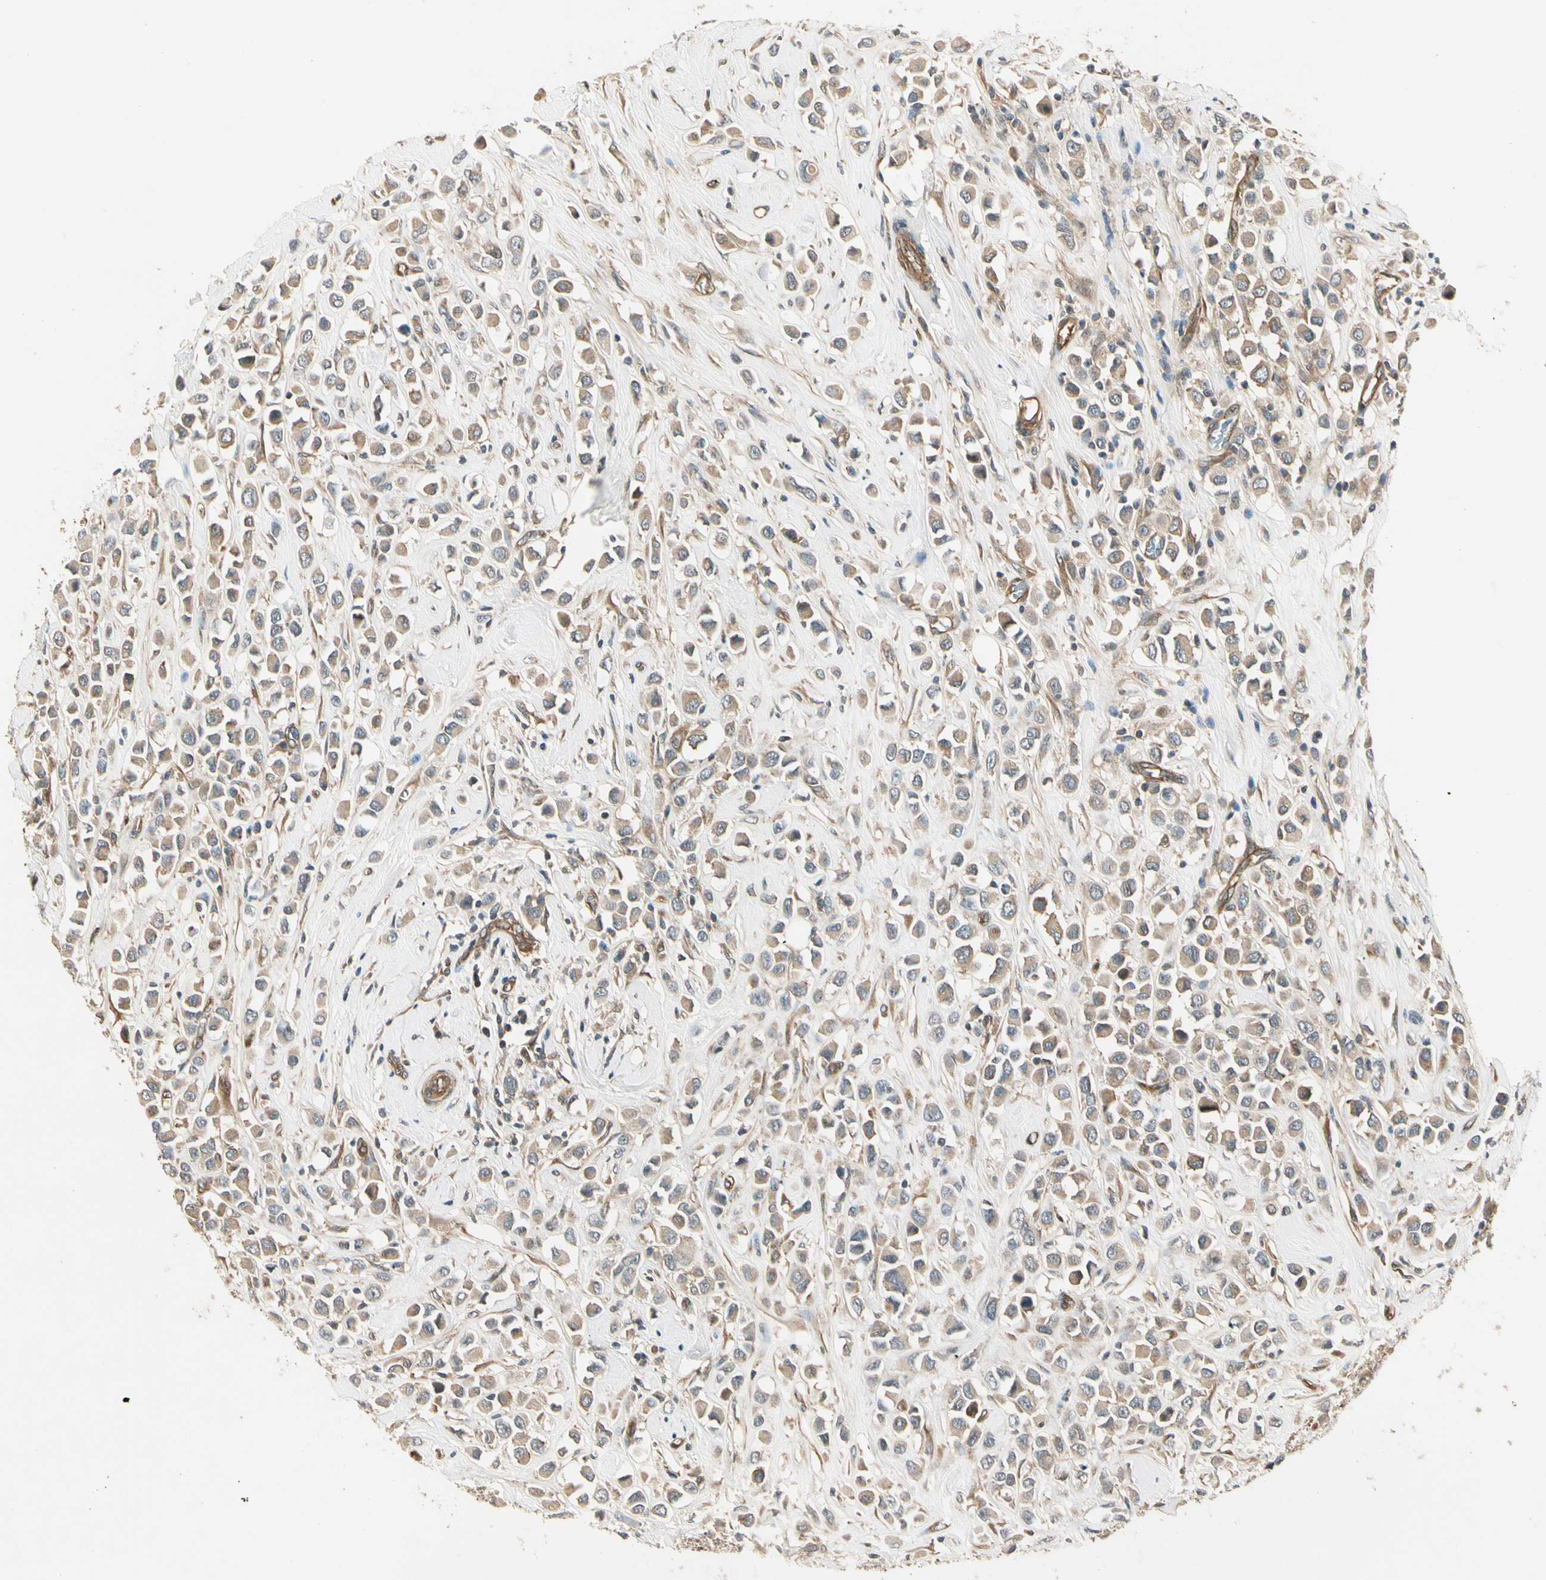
{"staining": {"intensity": "moderate", "quantity": ">75%", "location": "cytoplasmic/membranous"}, "tissue": "breast cancer", "cell_type": "Tumor cells", "image_type": "cancer", "snomed": [{"axis": "morphology", "description": "Duct carcinoma"}, {"axis": "topography", "description": "Breast"}], "caption": "Immunohistochemistry (IHC) staining of breast invasive ductal carcinoma, which reveals medium levels of moderate cytoplasmic/membranous positivity in approximately >75% of tumor cells indicating moderate cytoplasmic/membranous protein positivity. The staining was performed using DAB (brown) for protein detection and nuclei were counterstained in hematoxylin (blue).", "gene": "ROCK2", "patient": {"sex": "female", "age": 61}}